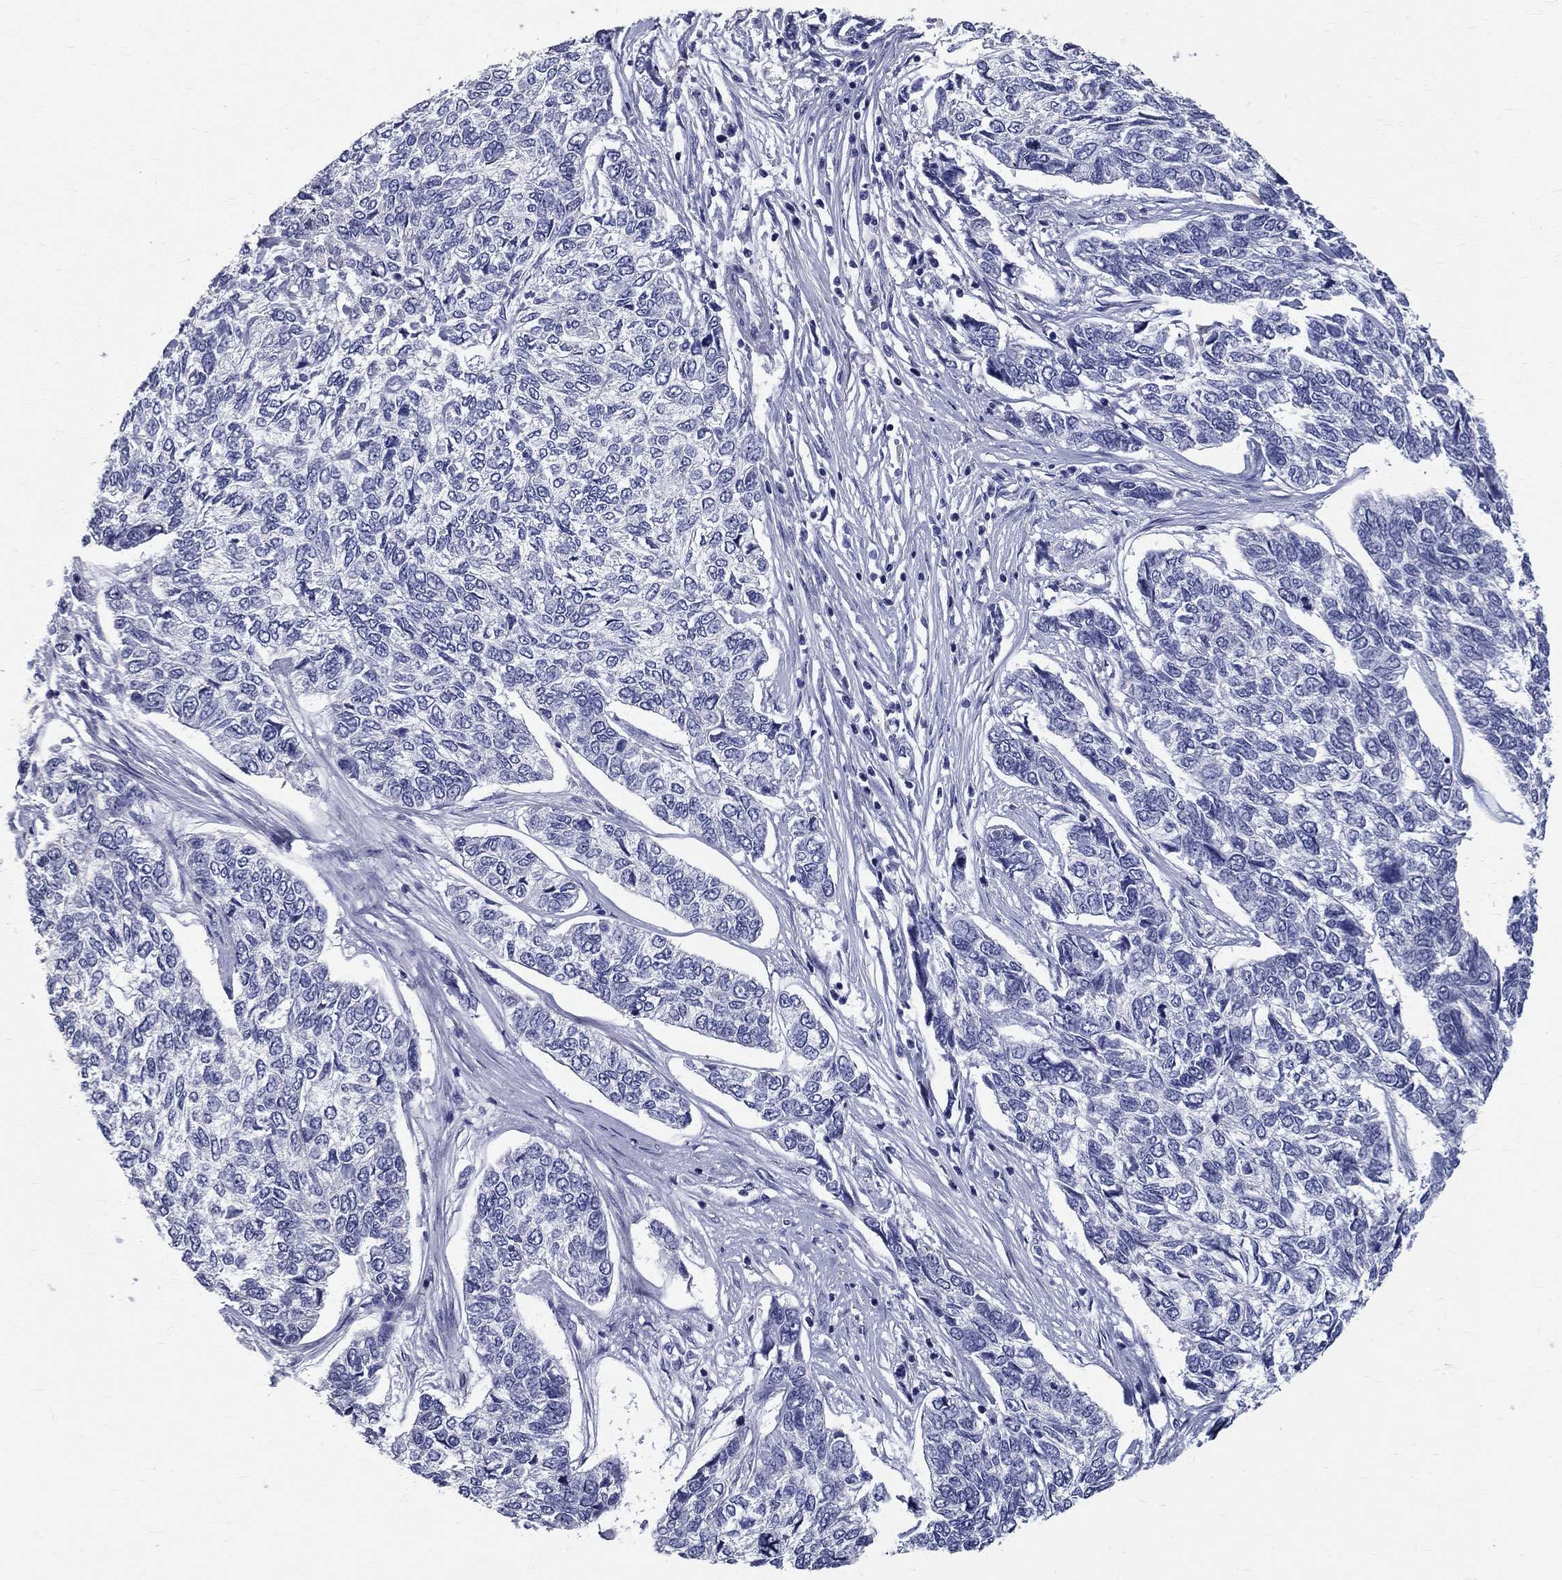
{"staining": {"intensity": "negative", "quantity": "none", "location": "none"}, "tissue": "skin cancer", "cell_type": "Tumor cells", "image_type": "cancer", "snomed": [{"axis": "morphology", "description": "Basal cell carcinoma"}, {"axis": "topography", "description": "Skin"}], "caption": "The IHC micrograph has no significant positivity in tumor cells of skin basal cell carcinoma tissue.", "gene": "TGM4", "patient": {"sex": "female", "age": 65}}